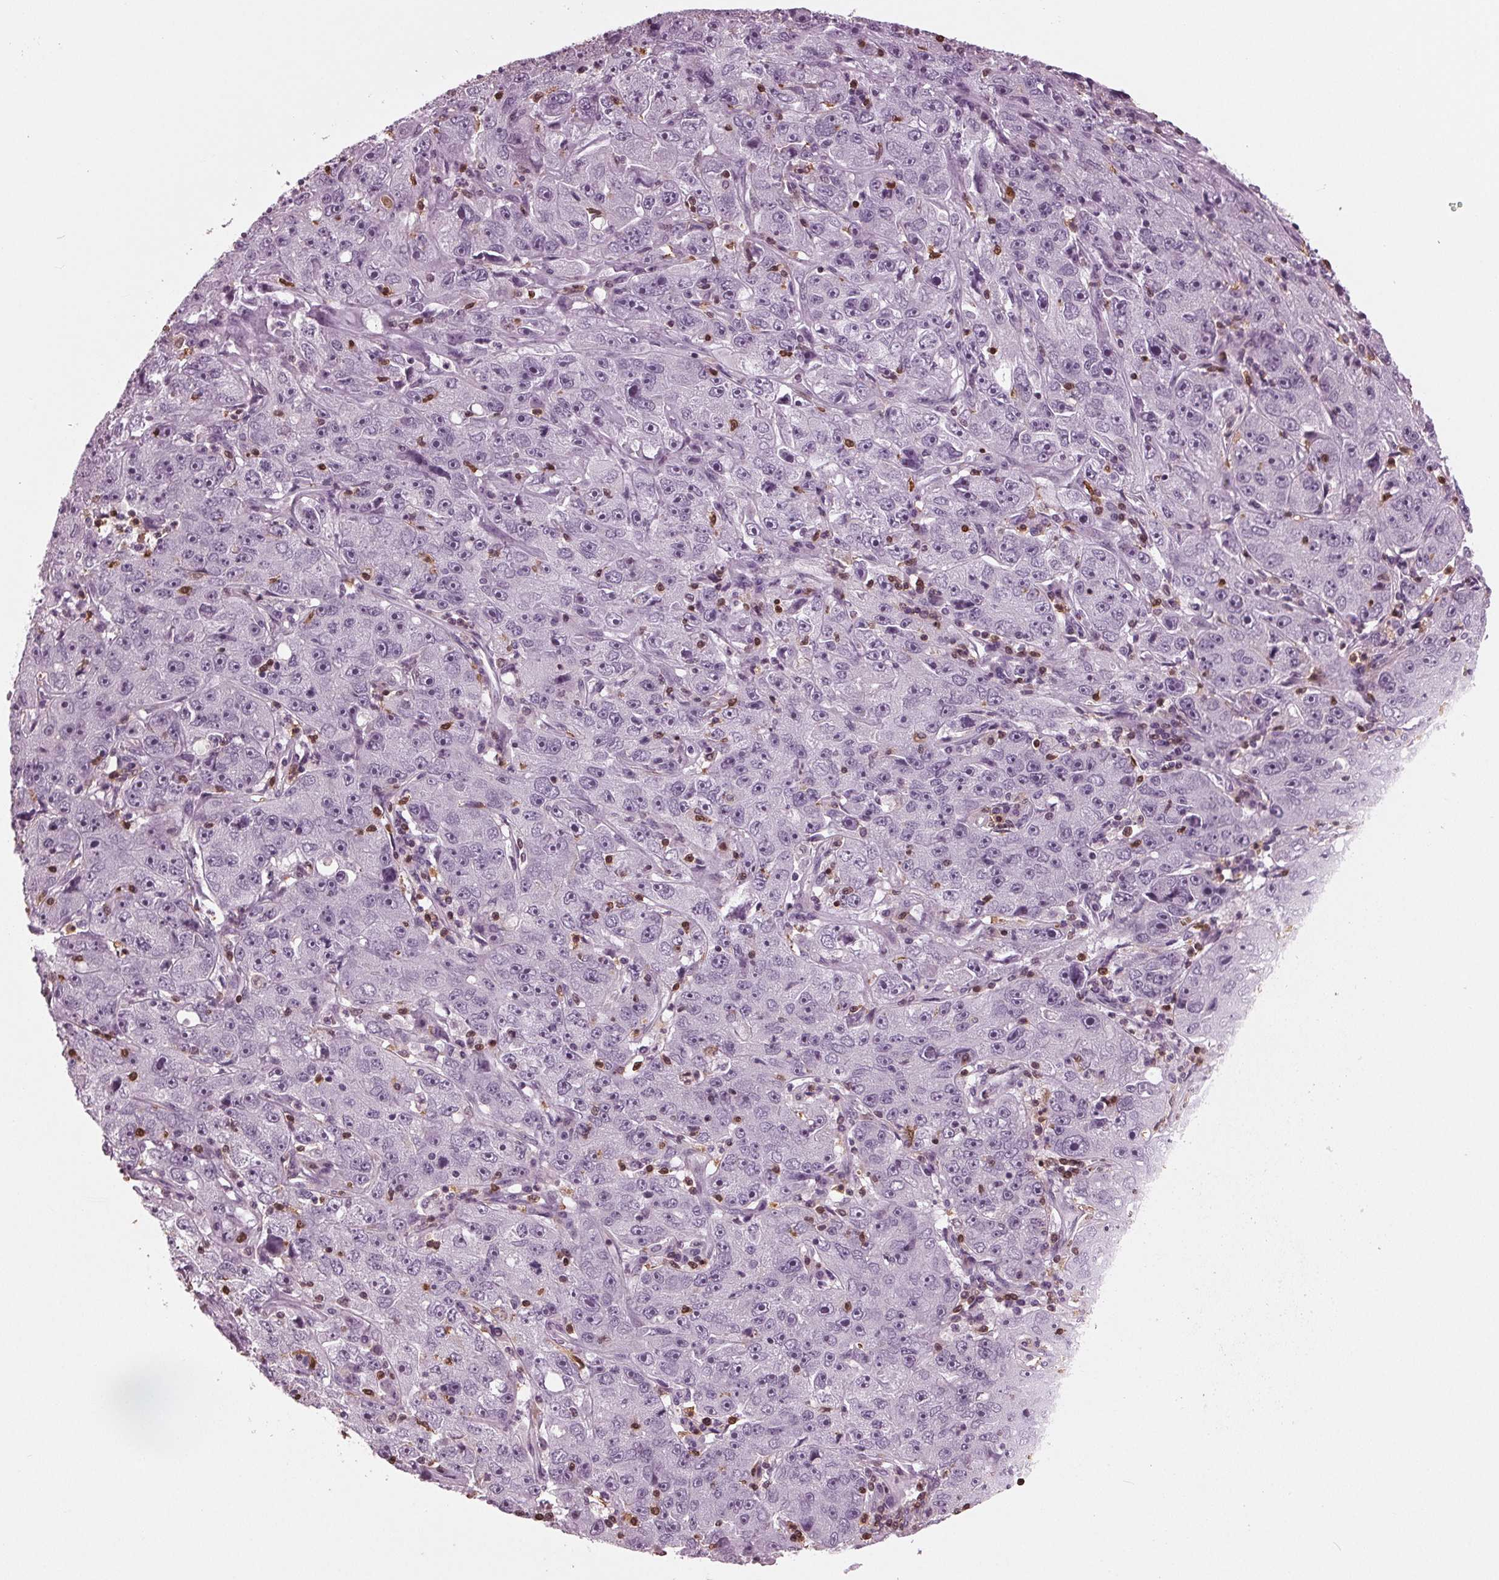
{"staining": {"intensity": "negative", "quantity": "none", "location": "none"}, "tissue": "lung cancer", "cell_type": "Tumor cells", "image_type": "cancer", "snomed": [{"axis": "morphology", "description": "Normal morphology"}, {"axis": "morphology", "description": "Adenocarcinoma, NOS"}, {"axis": "topography", "description": "Lymph node"}, {"axis": "topography", "description": "Lung"}], "caption": "Tumor cells show no significant protein positivity in lung cancer.", "gene": "BTLA", "patient": {"sex": "female", "age": 57}}